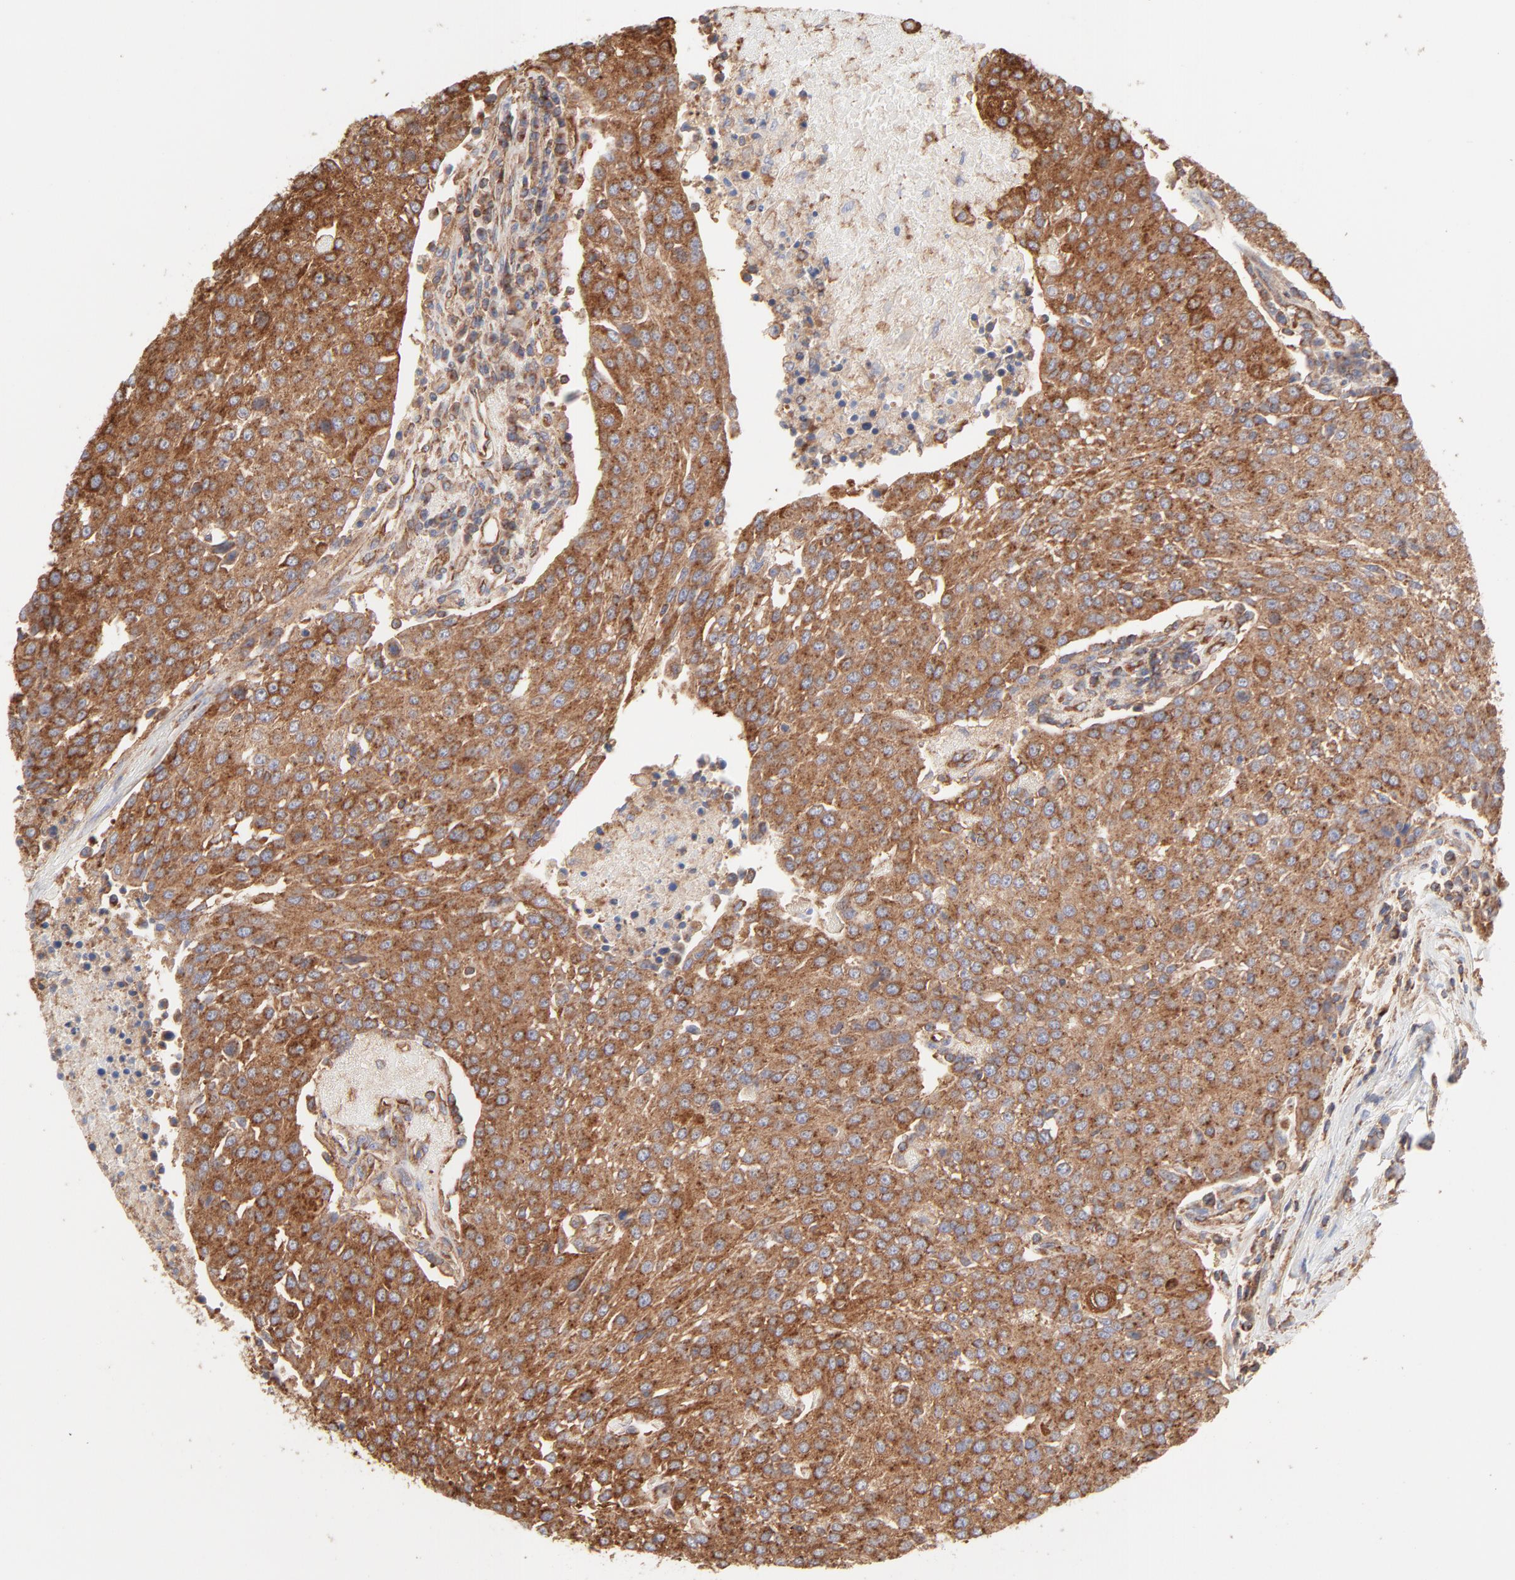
{"staining": {"intensity": "strong", "quantity": ">75%", "location": "cytoplasmic/membranous"}, "tissue": "urothelial cancer", "cell_type": "Tumor cells", "image_type": "cancer", "snomed": [{"axis": "morphology", "description": "Urothelial carcinoma, High grade"}, {"axis": "topography", "description": "Urinary bladder"}], "caption": "There is high levels of strong cytoplasmic/membranous staining in tumor cells of urothelial cancer, as demonstrated by immunohistochemical staining (brown color).", "gene": "CLTB", "patient": {"sex": "female", "age": 85}}